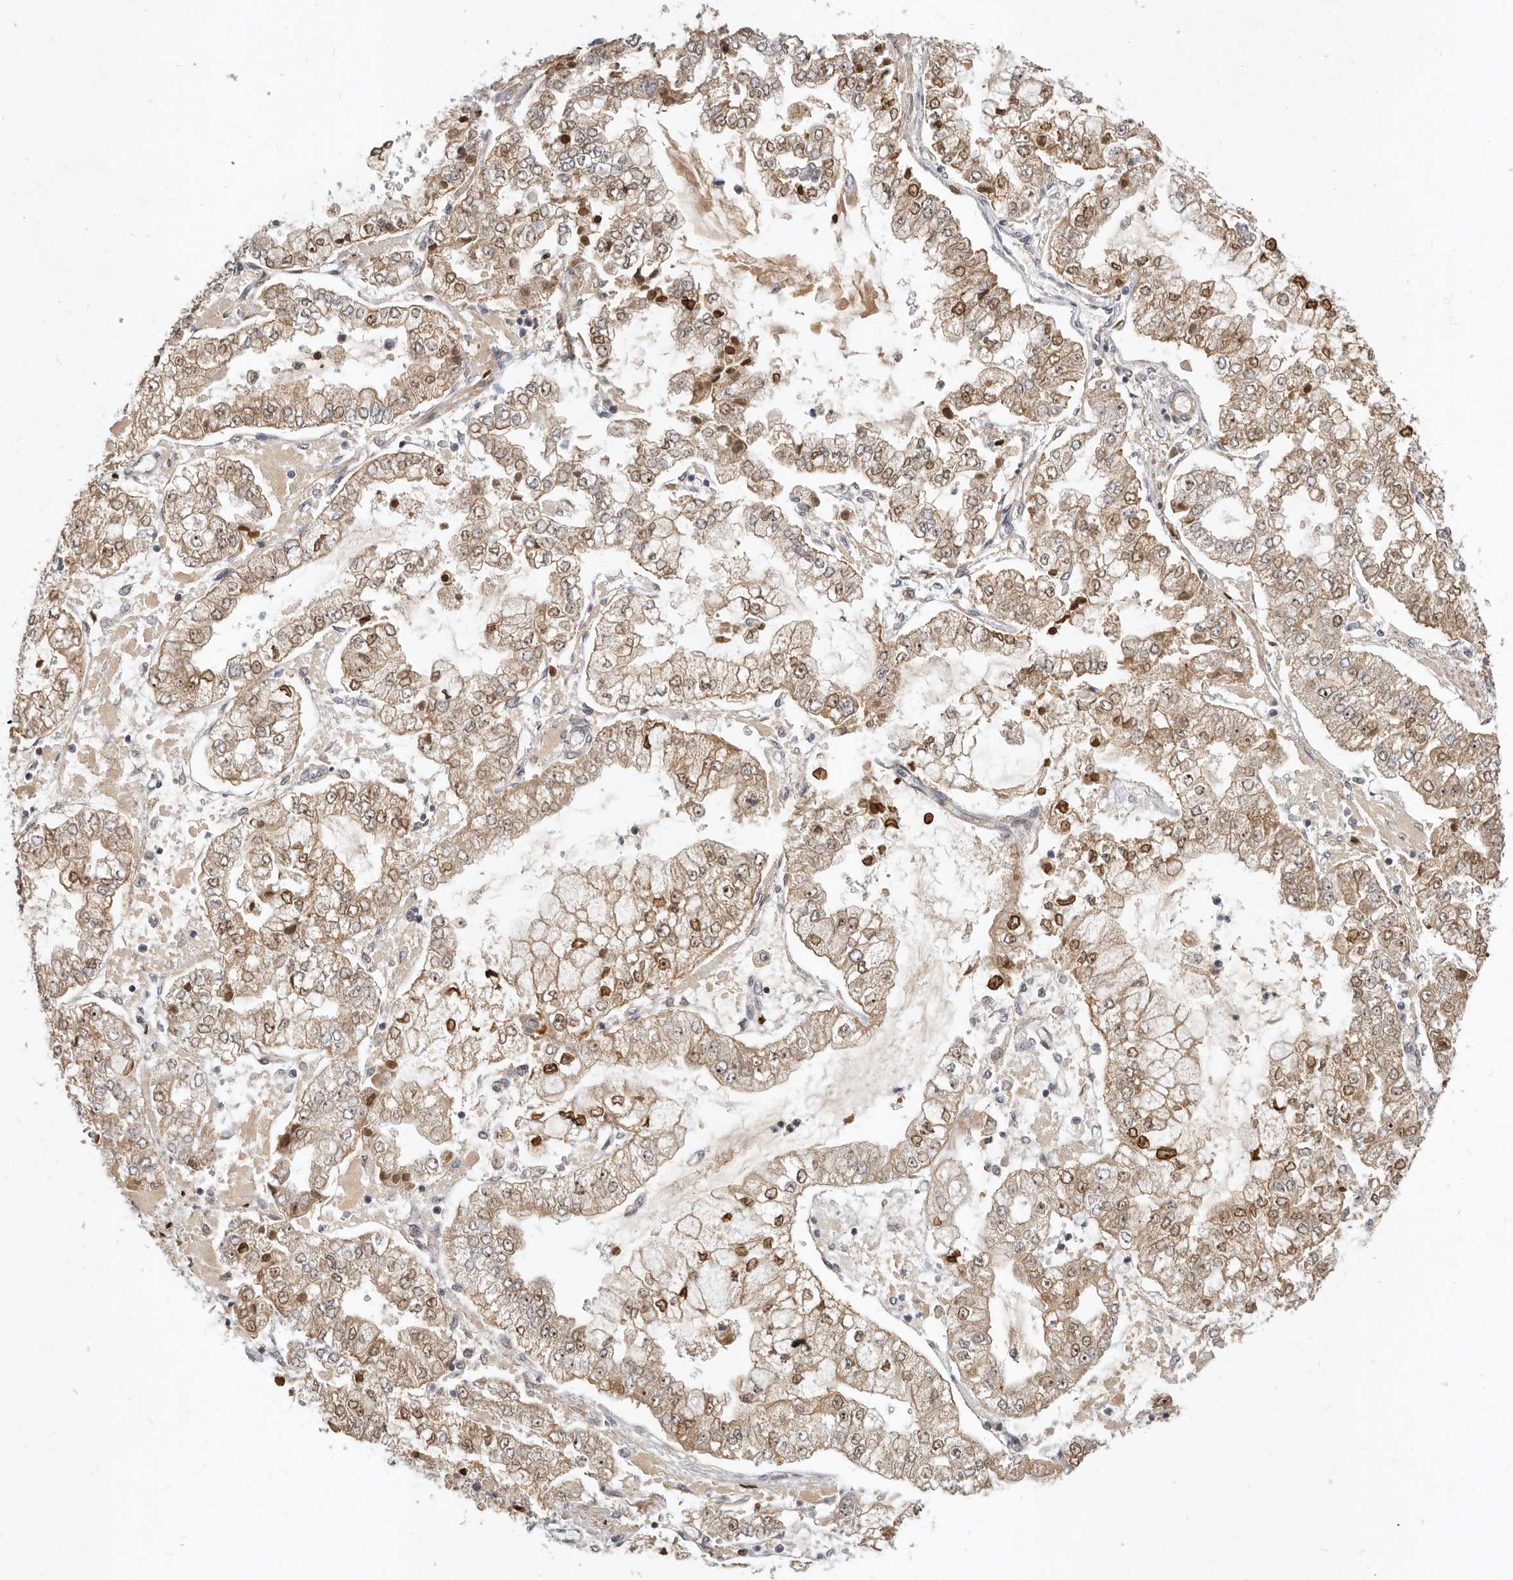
{"staining": {"intensity": "moderate", "quantity": ">75%", "location": "cytoplasmic/membranous,nuclear"}, "tissue": "stomach cancer", "cell_type": "Tumor cells", "image_type": "cancer", "snomed": [{"axis": "morphology", "description": "Adenocarcinoma, NOS"}, {"axis": "topography", "description": "Stomach"}], "caption": "Immunohistochemical staining of stomach cancer (adenocarcinoma) demonstrates moderate cytoplasmic/membranous and nuclear protein staining in about >75% of tumor cells.", "gene": "MICALL2", "patient": {"sex": "male", "age": 76}}